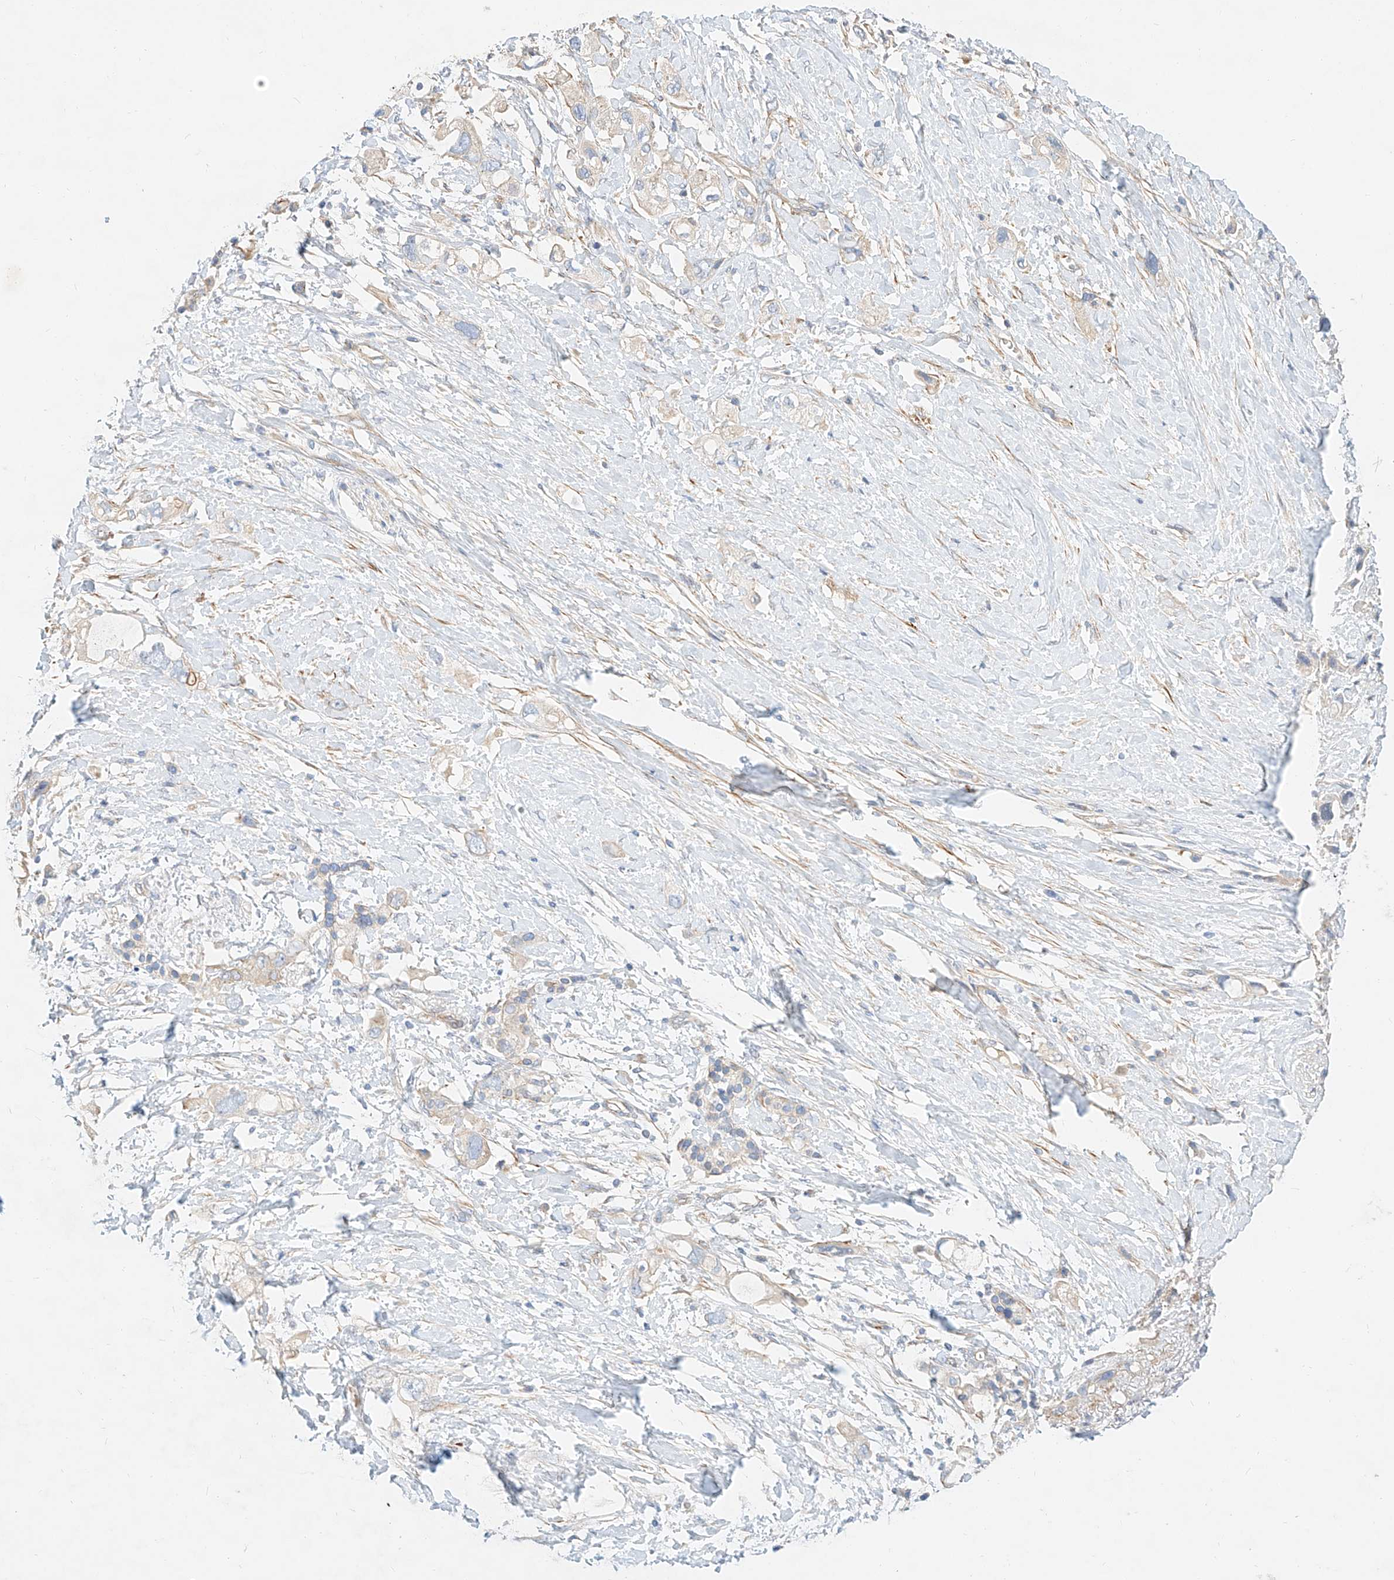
{"staining": {"intensity": "weak", "quantity": "<25%", "location": "cytoplasmic/membranous"}, "tissue": "pancreatic cancer", "cell_type": "Tumor cells", "image_type": "cancer", "snomed": [{"axis": "morphology", "description": "Adenocarcinoma, NOS"}, {"axis": "topography", "description": "Pancreas"}], "caption": "Human pancreatic adenocarcinoma stained for a protein using IHC displays no positivity in tumor cells.", "gene": "KCNH5", "patient": {"sex": "female", "age": 56}}